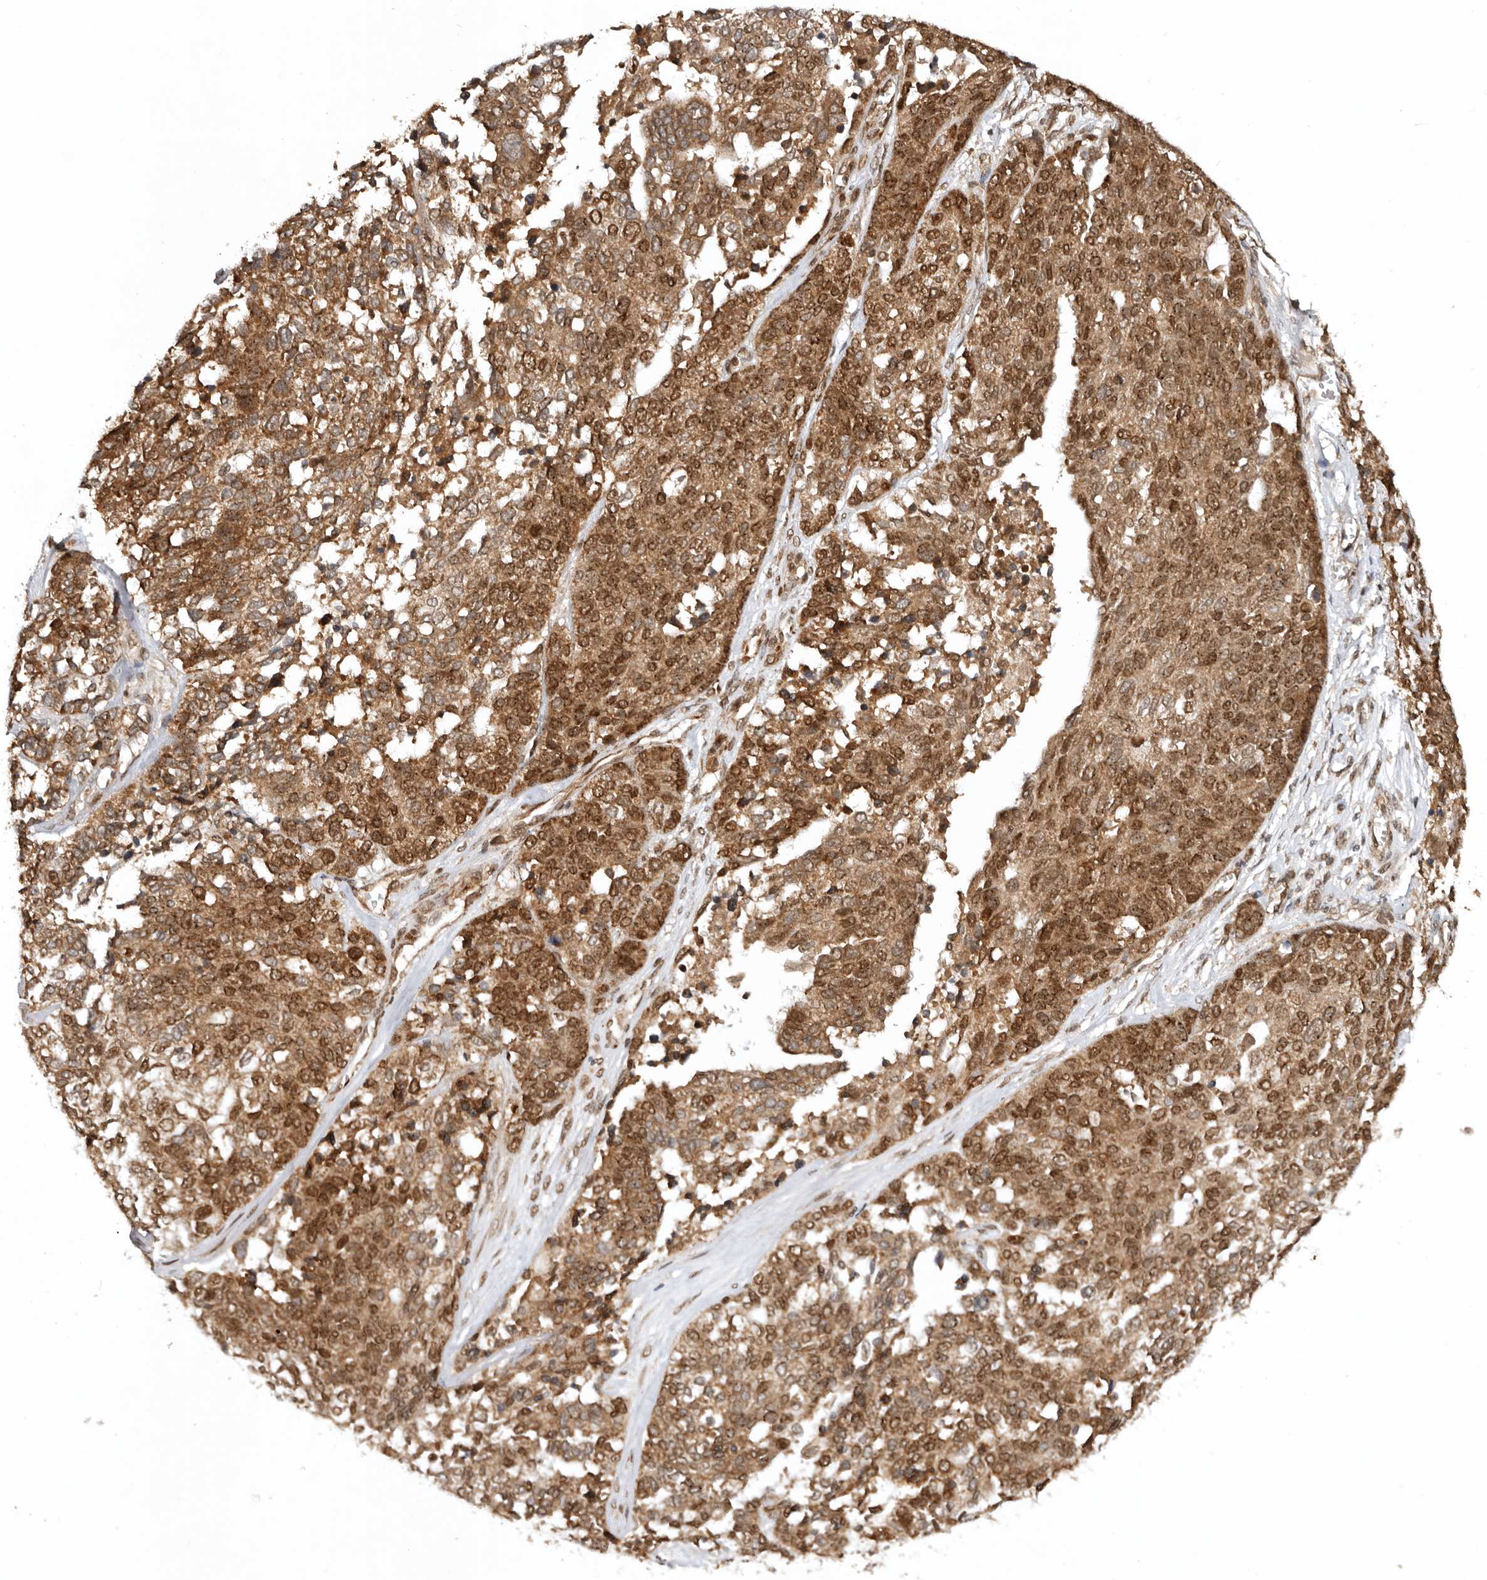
{"staining": {"intensity": "moderate", "quantity": ">75%", "location": "cytoplasmic/membranous,nuclear"}, "tissue": "ovarian cancer", "cell_type": "Tumor cells", "image_type": "cancer", "snomed": [{"axis": "morphology", "description": "Cystadenocarcinoma, serous, NOS"}, {"axis": "topography", "description": "Ovary"}], "caption": "Protein staining exhibits moderate cytoplasmic/membranous and nuclear staining in about >75% of tumor cells in serous cystadenocarcinoma (ovarian).", "gene": "TARS2", "patient": {"sex": "female", "age": 44}}